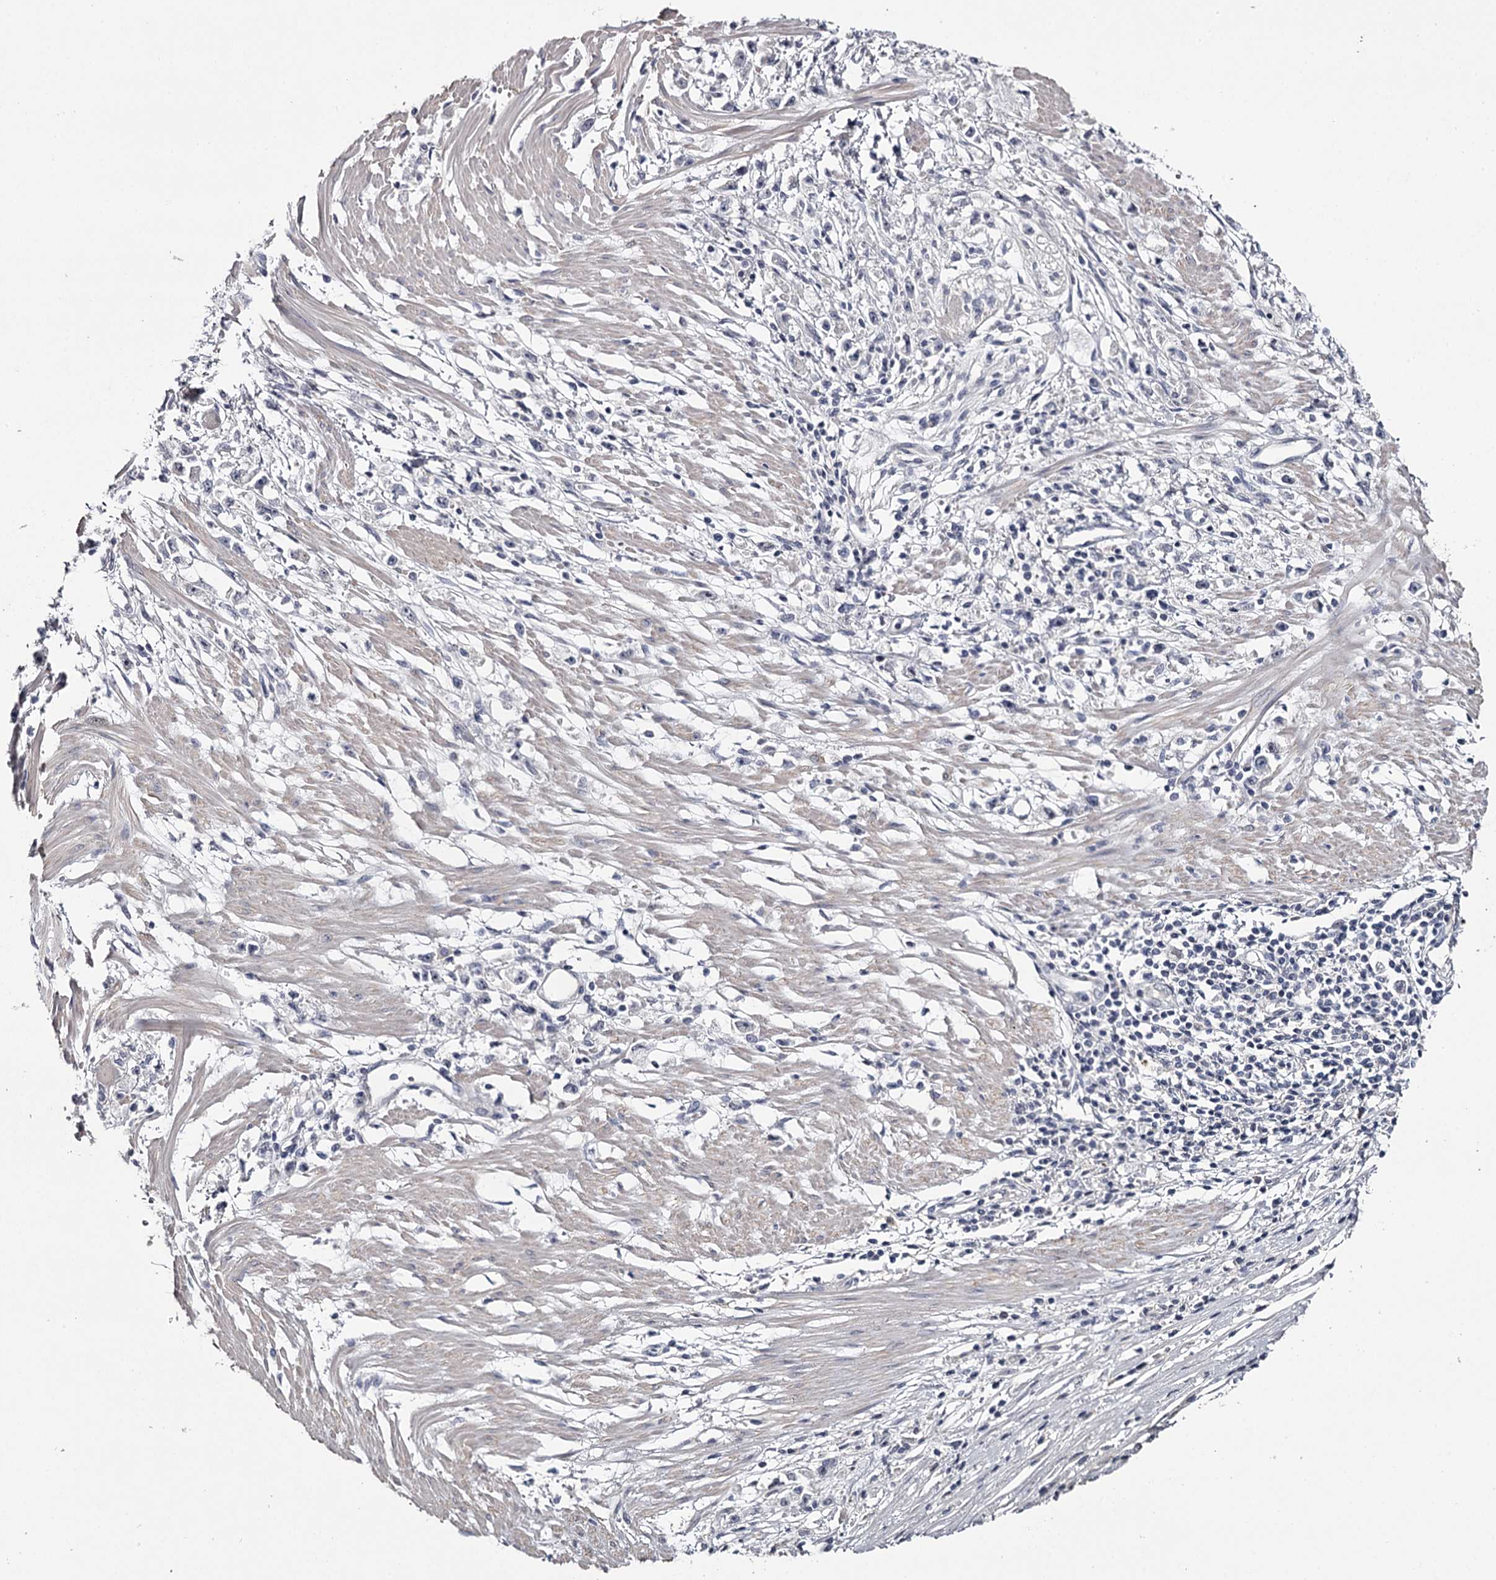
{"staining": {"intensity": "negative", "quantity": "none", "location": "none"}, "tissue": "stomach cancer", "cell_type": "Tumor cells", "image_type": "cancer", "snomed": [{"axis": "morphology", "description": "Adenocarcinoma, NOS"}, {"axis": "topography", "description": "Stomach"}], "caption": "The micrograph reveals no significant positivity in tumor cells of stomach cancer (adenocarcinoma). (Immunohistochemistry, brightfield microscopy, high magnification).", "gene": "FDXACB1", "patient": {"sex": "female", "age": 59}}